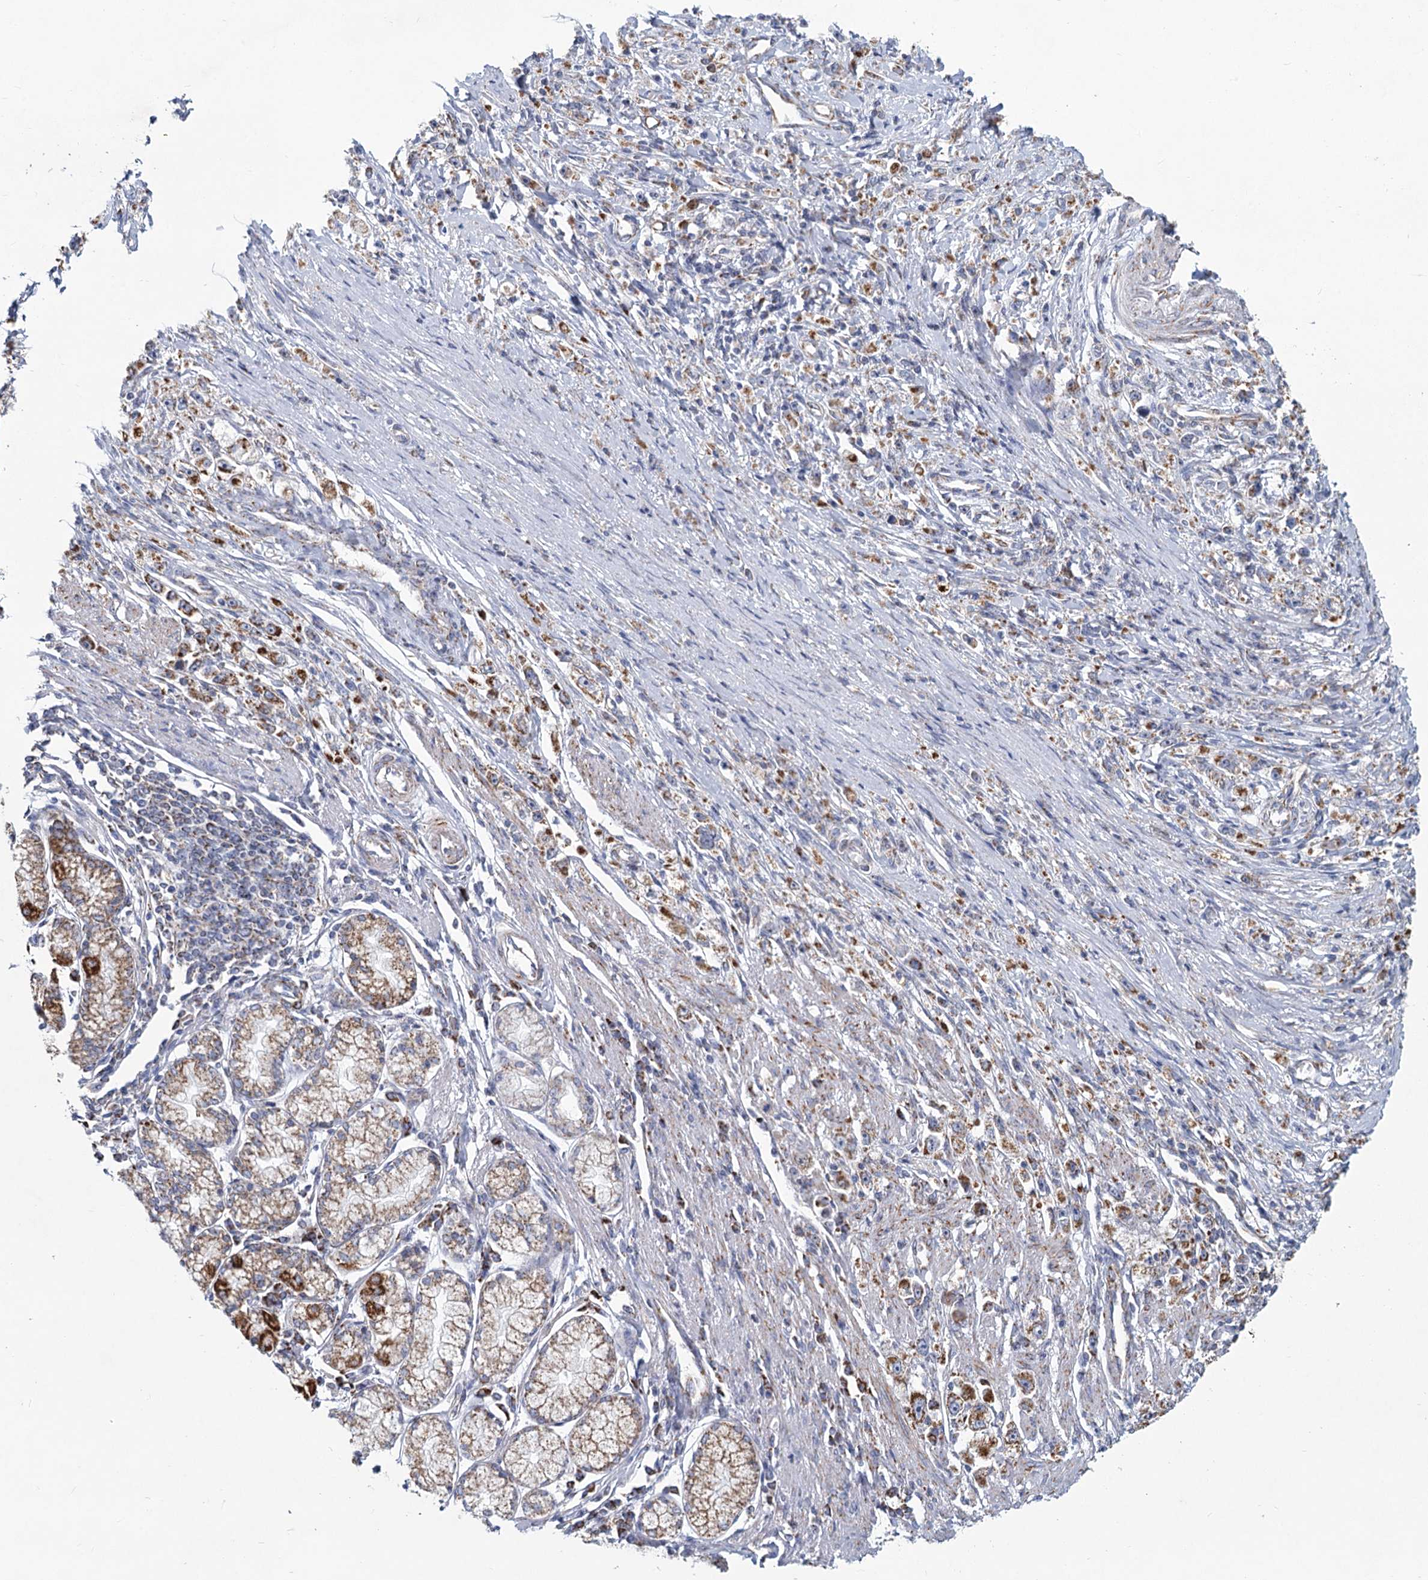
{"staining": {"intensity": "moderate", "quantity": ">75%", "location": "cytoplasmic/membranous"}, "tissue": "stomach cancer", "cell_type": "Tumor cells", "image_type": "cancer", "snomed": [{"axis": "morphology", "description": "Adenocarcinoma, NOS"}, {"axis": "topography", "description": "Stomach"}], "caption": "Immunohistochemical staining of human stomach cancer shows medium levels of moderate cytoplasmic/membranous positivity in approximately >75% of tumor cells.", "gene": "NDUFC2", "patient": {"sex": "female", "age": 59}}